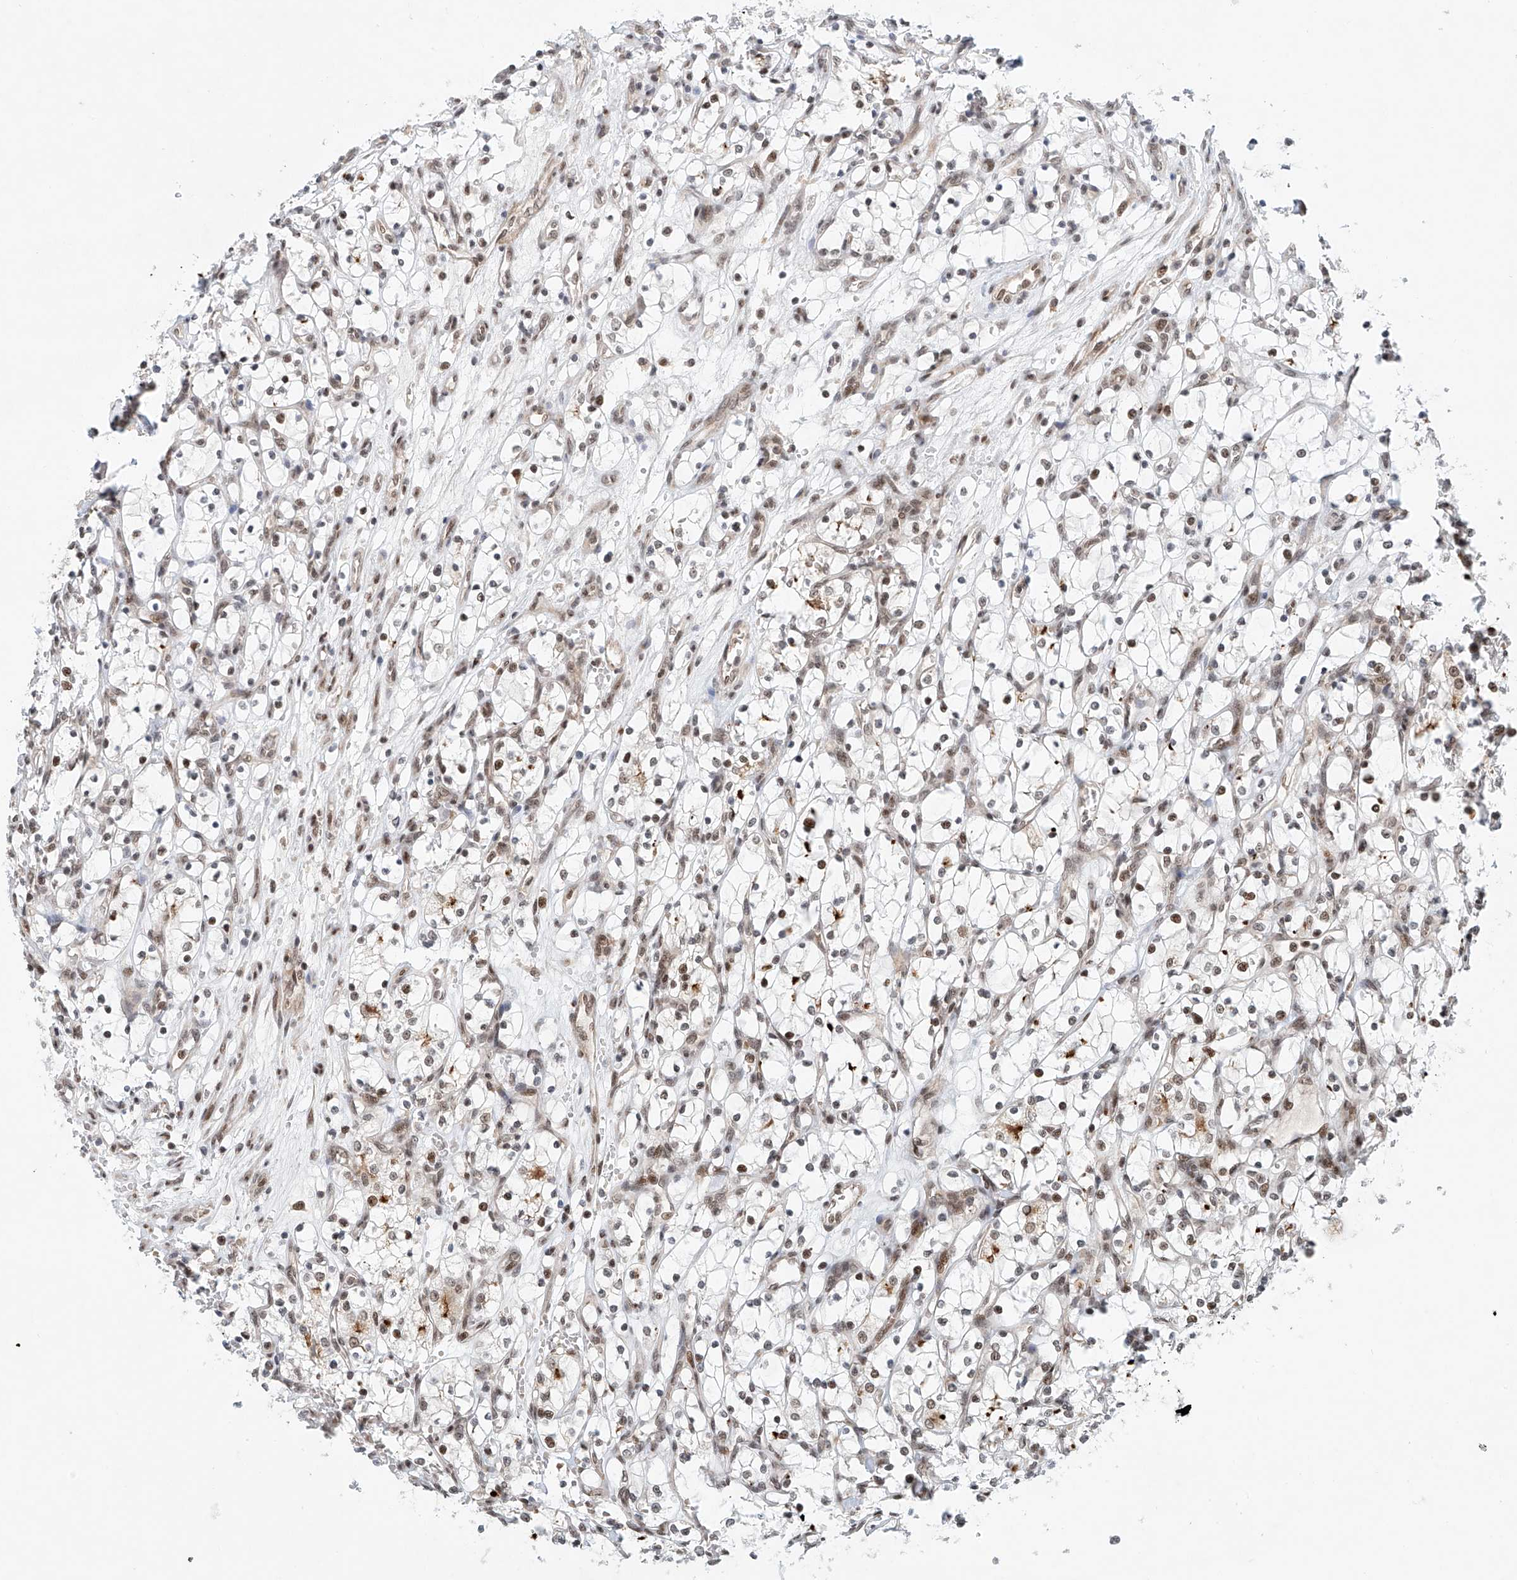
{"staining": {"intensity": "weak", "quantity": "25%-75%", "location": "nuclear"}, "tissue": "renal cancer", "cell_type": "Tumor cells", "image_type": "cancer", "snomed": [{"axis": "morphology", "description": "Adenocarcinoma, NOS"}, {"axis": "topography", "description": "Kidney"}], "caption": "High-power microscopy captured an IHC photomicrograph of renal cancer (adenocarcinoma), revealing weak nuclear staining in about 25%-75% of tumor cells. (IHC, brightfield microscopy, high magnification).", "gene": "ZNF470", "patient": {"sex": "female", "age": 69}}